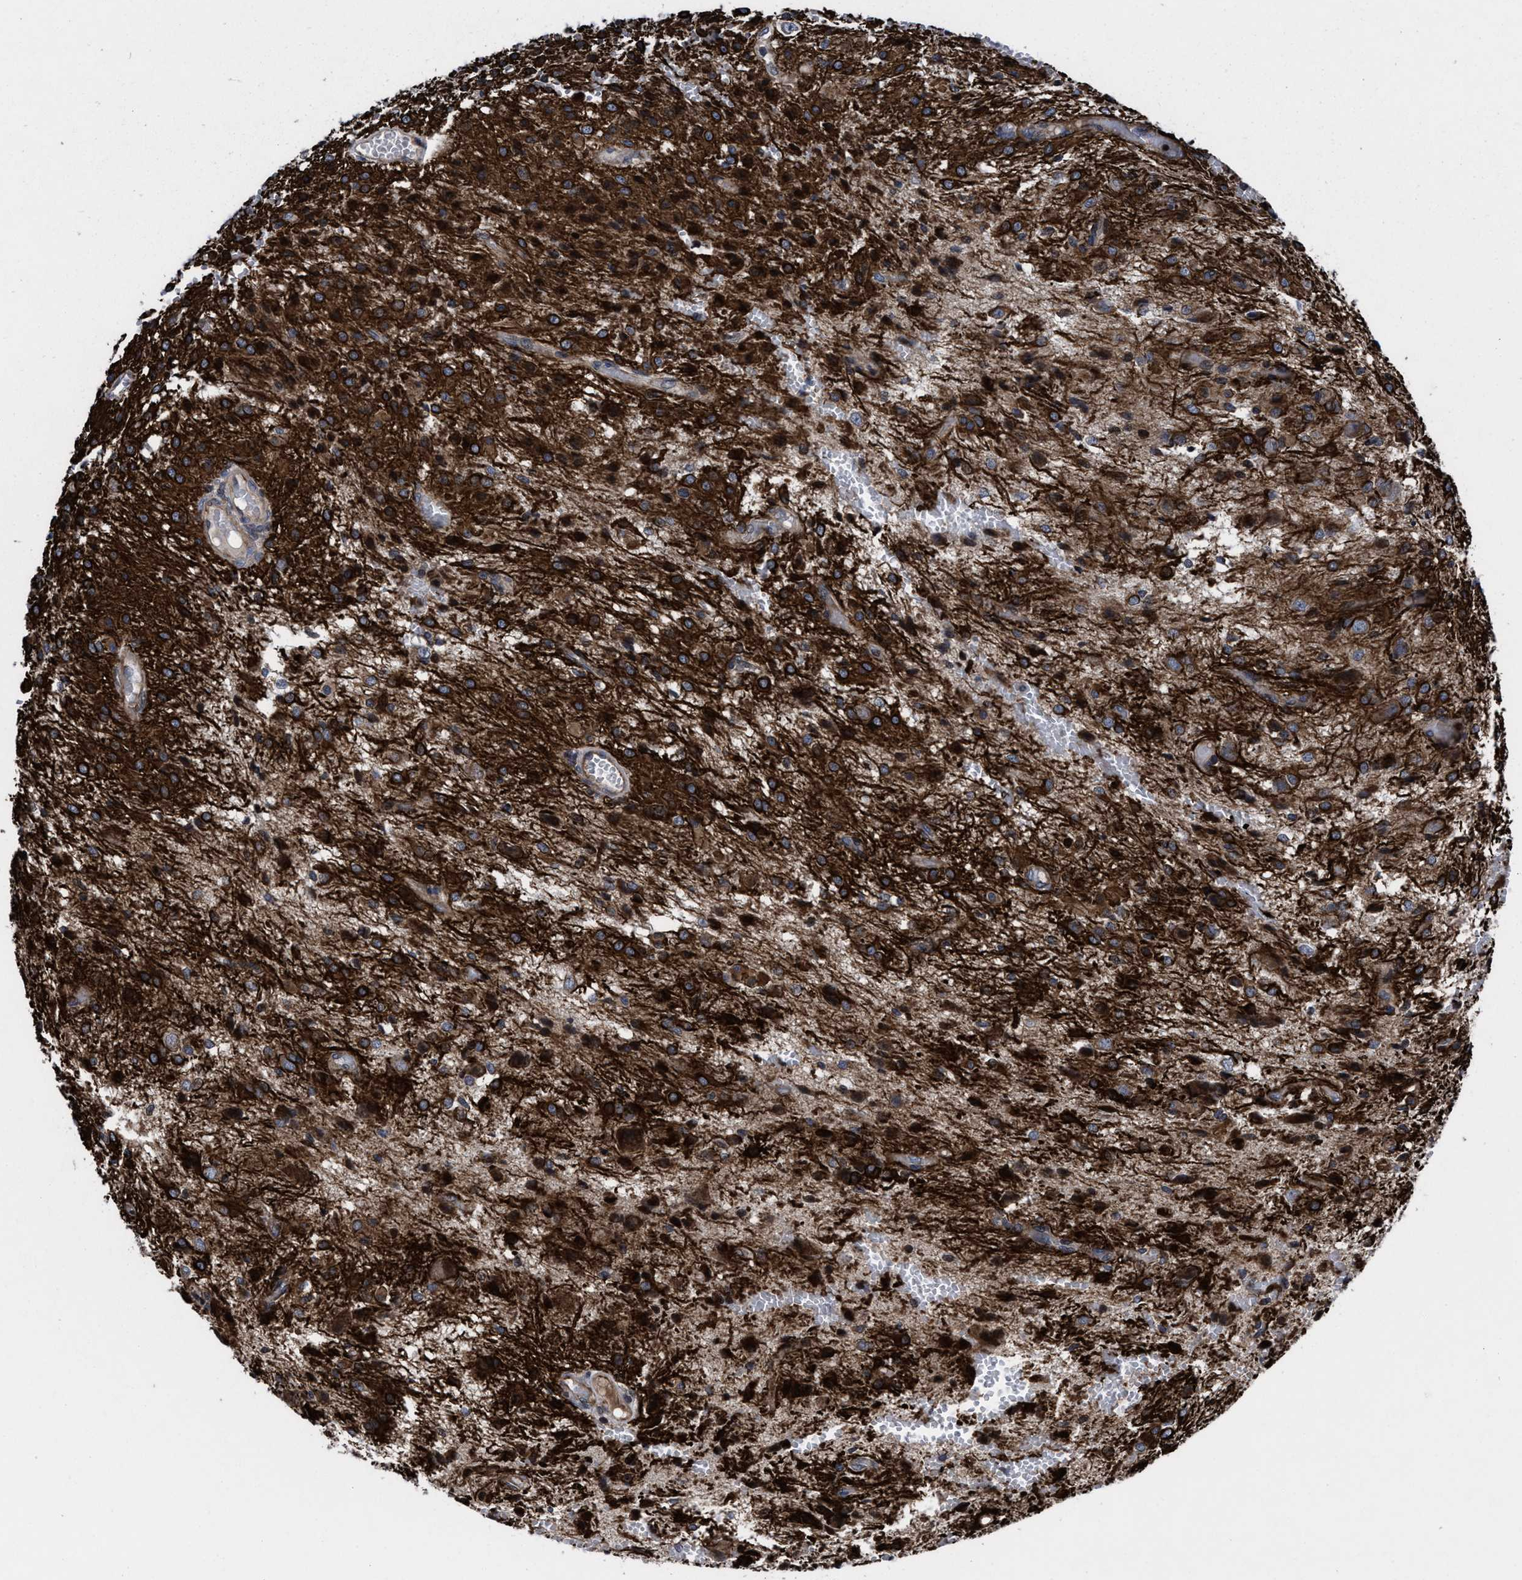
{"staining": {"intensity": "strong", "quantity": ">75%", "location": "cytoplasmic/membranous"}, "tissue": "glioma", "cell_type": "Tumor cells", "image_type": "cancer", "snomed": [{"axis": "morphology", "description": "Glioma, malignant, High grade"}, {"axis": "topography", "description": "Brain"}], "caption": "There is high levels of strong cytoplasmic/membranous positivity in tumor cells of malignant glioma (high-grade), as demonstrated by immunohistochemical staining (brown color).", "gene": "MRPL50", "patient": {"sex": "female", "age": 59}}